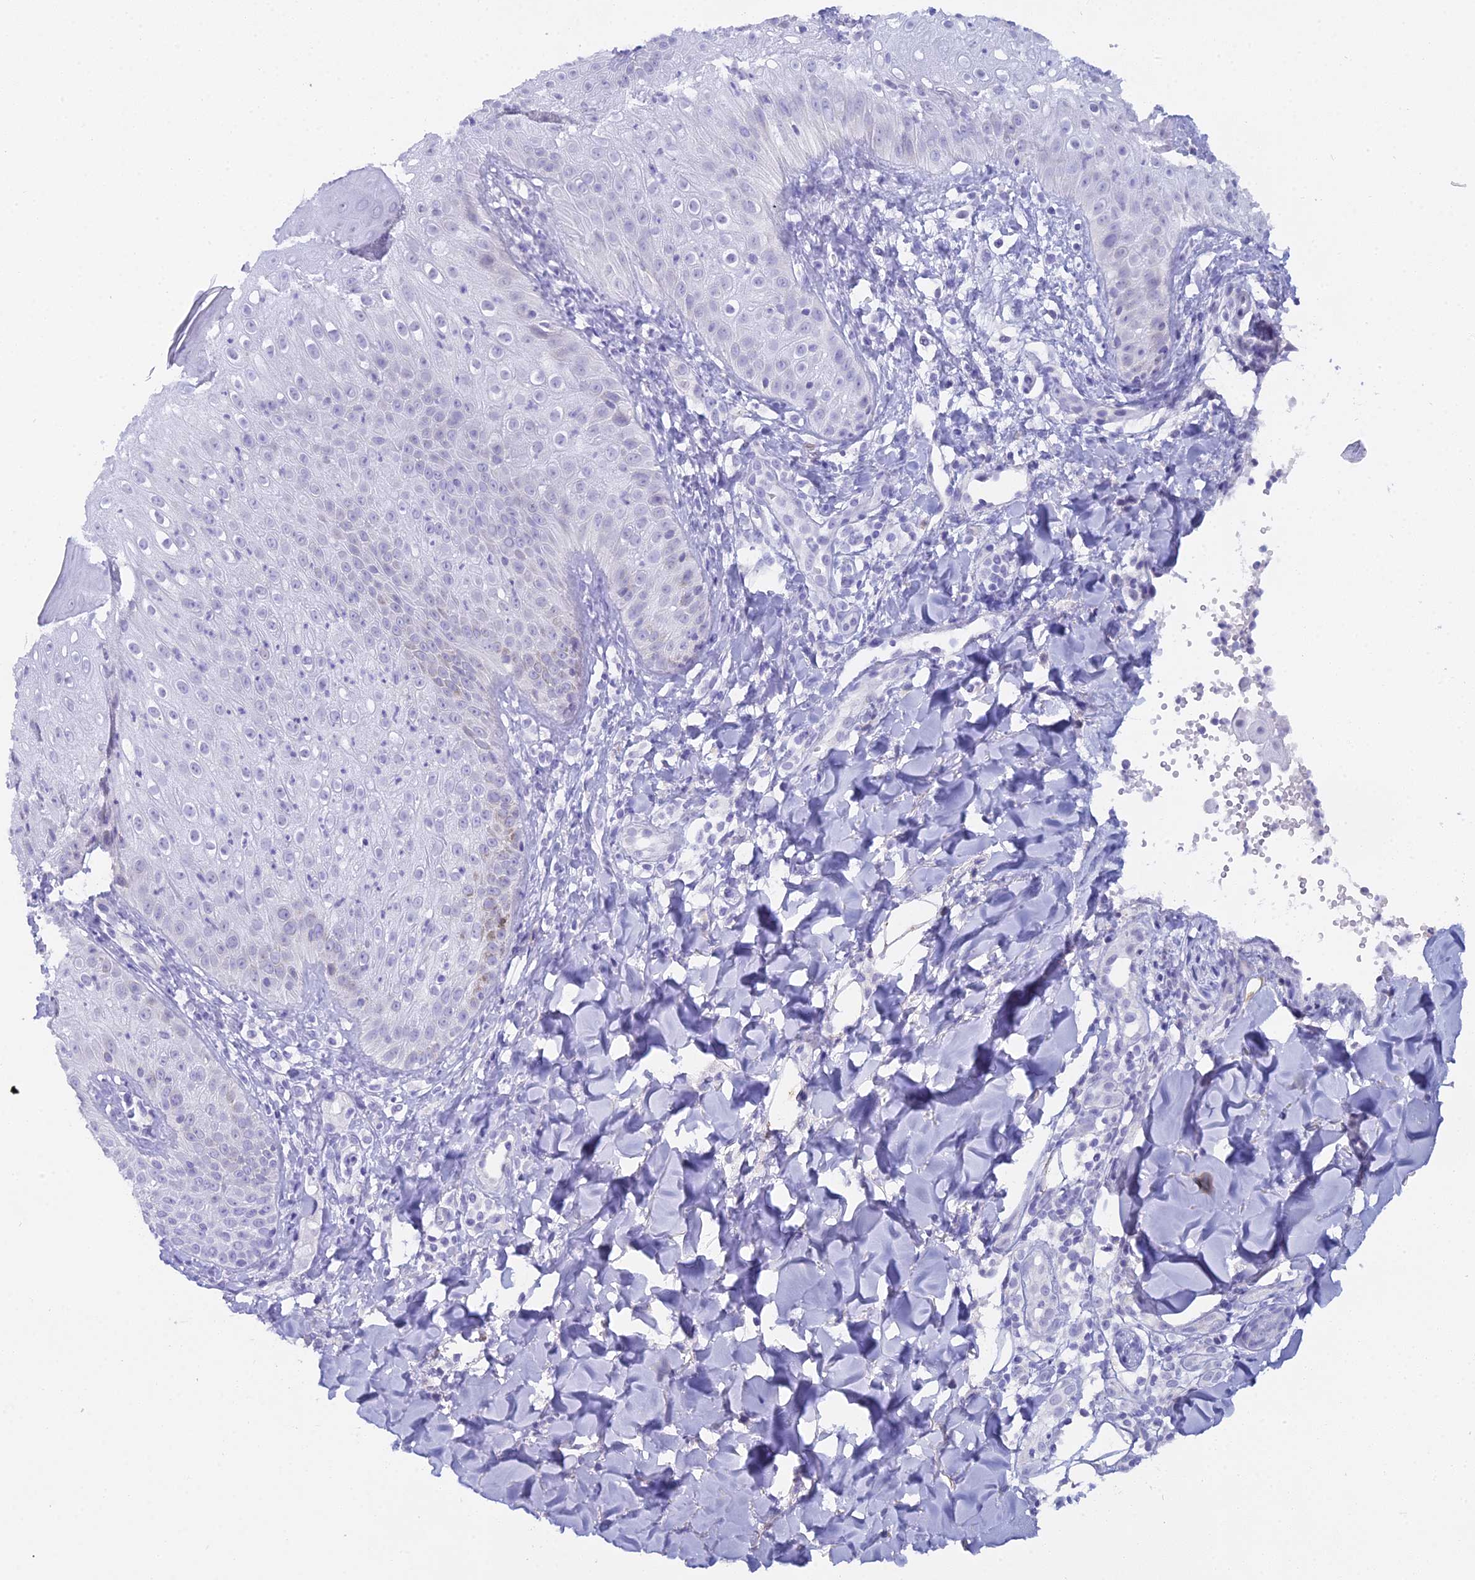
{"staining": {"intensity": "weak", "quantity": "<25%", "location": "cytoplasmic/membranous"}, "tissue": "skin", "cell_type": "Epidermal cells", "image_type": "normal", "snomed": [{"axis": "morphology", "description": "Normal tissue, NOS"}, {"axis": "morphology", "description": "Inflammation, NOS"}, {"axis": "topography", "description": "Soft tissue"}, {"axis": "topography", "description": "Anal"}], "caption": "DAB immunohistochemical staining of unremarkable skin exhibits no significant positivity in epidermal cells. Brightfield microscopy of immunohistochemistry stained with DAB (3,3'-diaminobenzidine) (brown) and hematoxylin (blue), captured at high magnification.", "gene": "CGB1", "patient": {"sex": "female", "age": 15}}